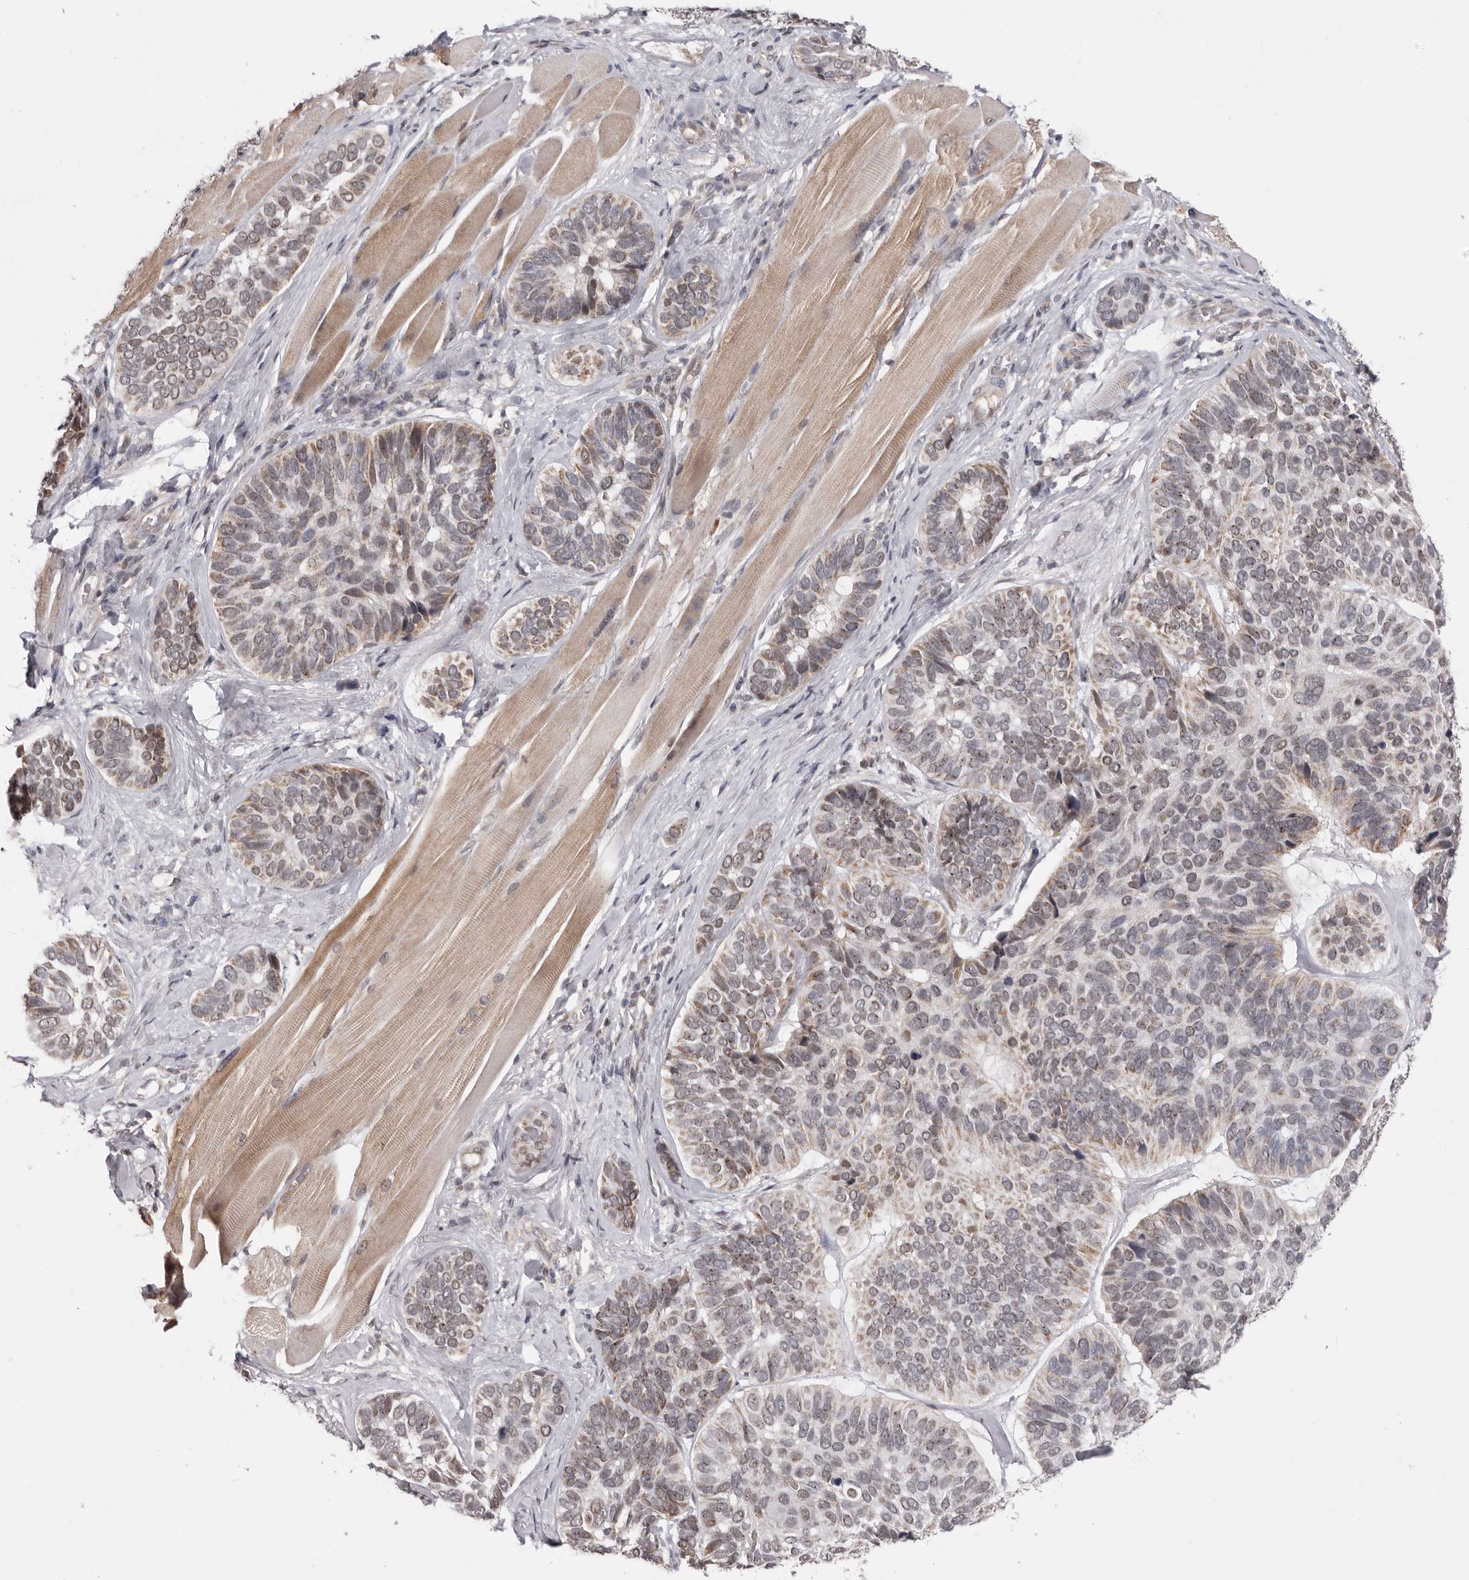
{"staining": {"intensity": "moderate", "quantity": "25%-75%", "location": "cytoplasmic/membranous,nuclear"}, "tissue": "skin cancer", "cell_type": "Tumor cells", "image_type": "cancer", "snomed": [{"axis": "morphology", "description": "Basal cell carcinoma"}, {"axis": "topography", "description": "Skin"}], "caption": "Moderate cytoplasmic/membranous and nuclear staining is seen in approximately 25%-75% of tumor cells in skin cancer (basal cell carcinoma). (brown staining indicates protein expression, while blue staining denotes nuclei).", "gene": "MOGAT2", "patient": {"sex": "male", "age": 62}}